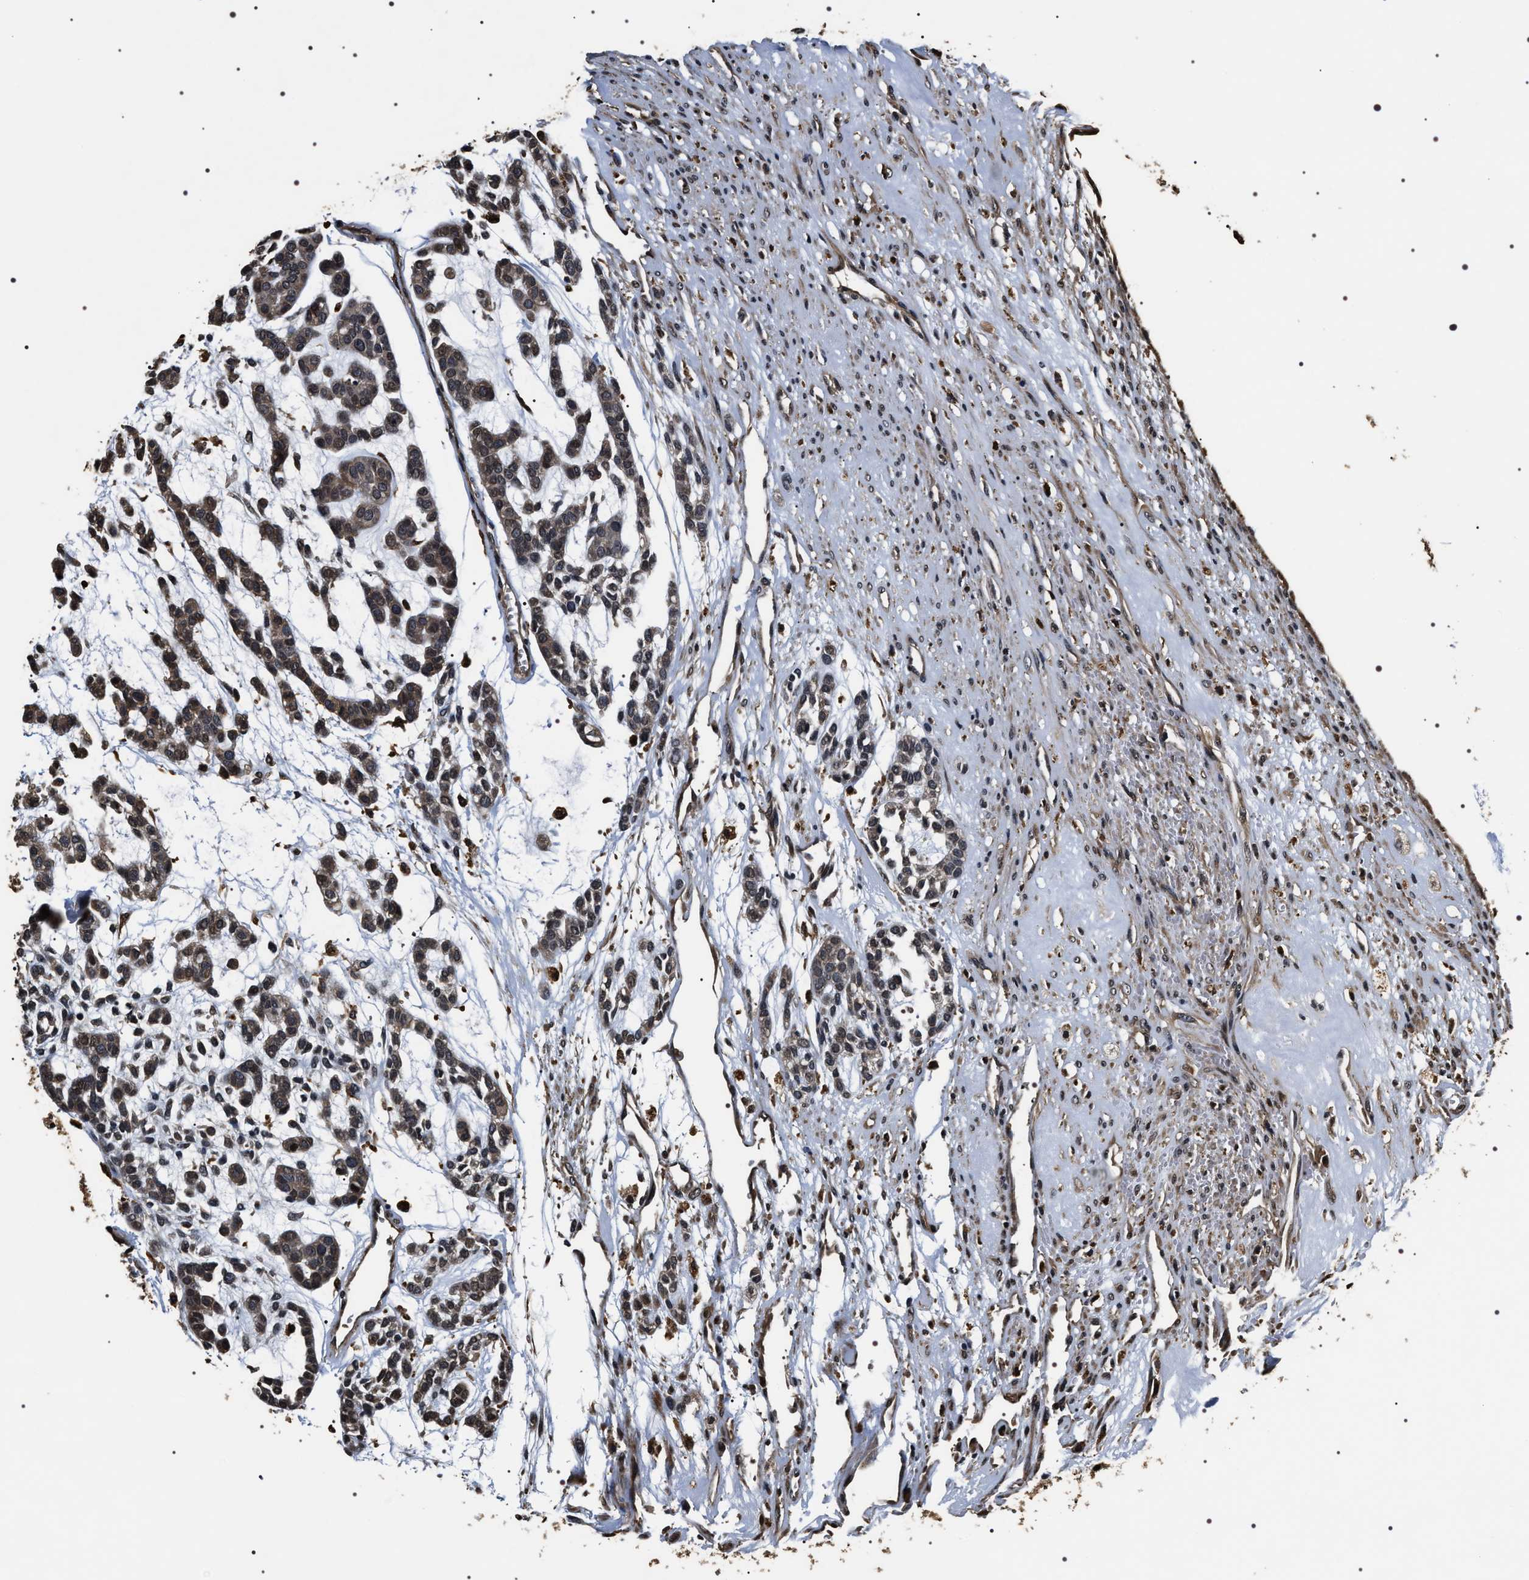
{"staining": {"intensity": "weak", "quantity": ">75%", "location": "cytoplasmic/membranous,nuclear"}, "tissue": "head and neck cancer", "cell_type": "Tumor cells", "image_type": "cancer", "snomed": [{"axis": "morphology", "description": "Adenocarcinoma, NOS"}, {"axis": "morphology", "description": "Adenoma, NOS"}, {"axis": "topography", "description": "Head-Neck"}], "caption": "A photomicrograph showing weak cytoplasmic/membranous and nuclear staining in about >75% of tumor cells in head and neck cancer, as visualized by brown immunohistochemical staining.", "gene": "ARHGAP22", "patient": {"sex": "female", "age": 55}}